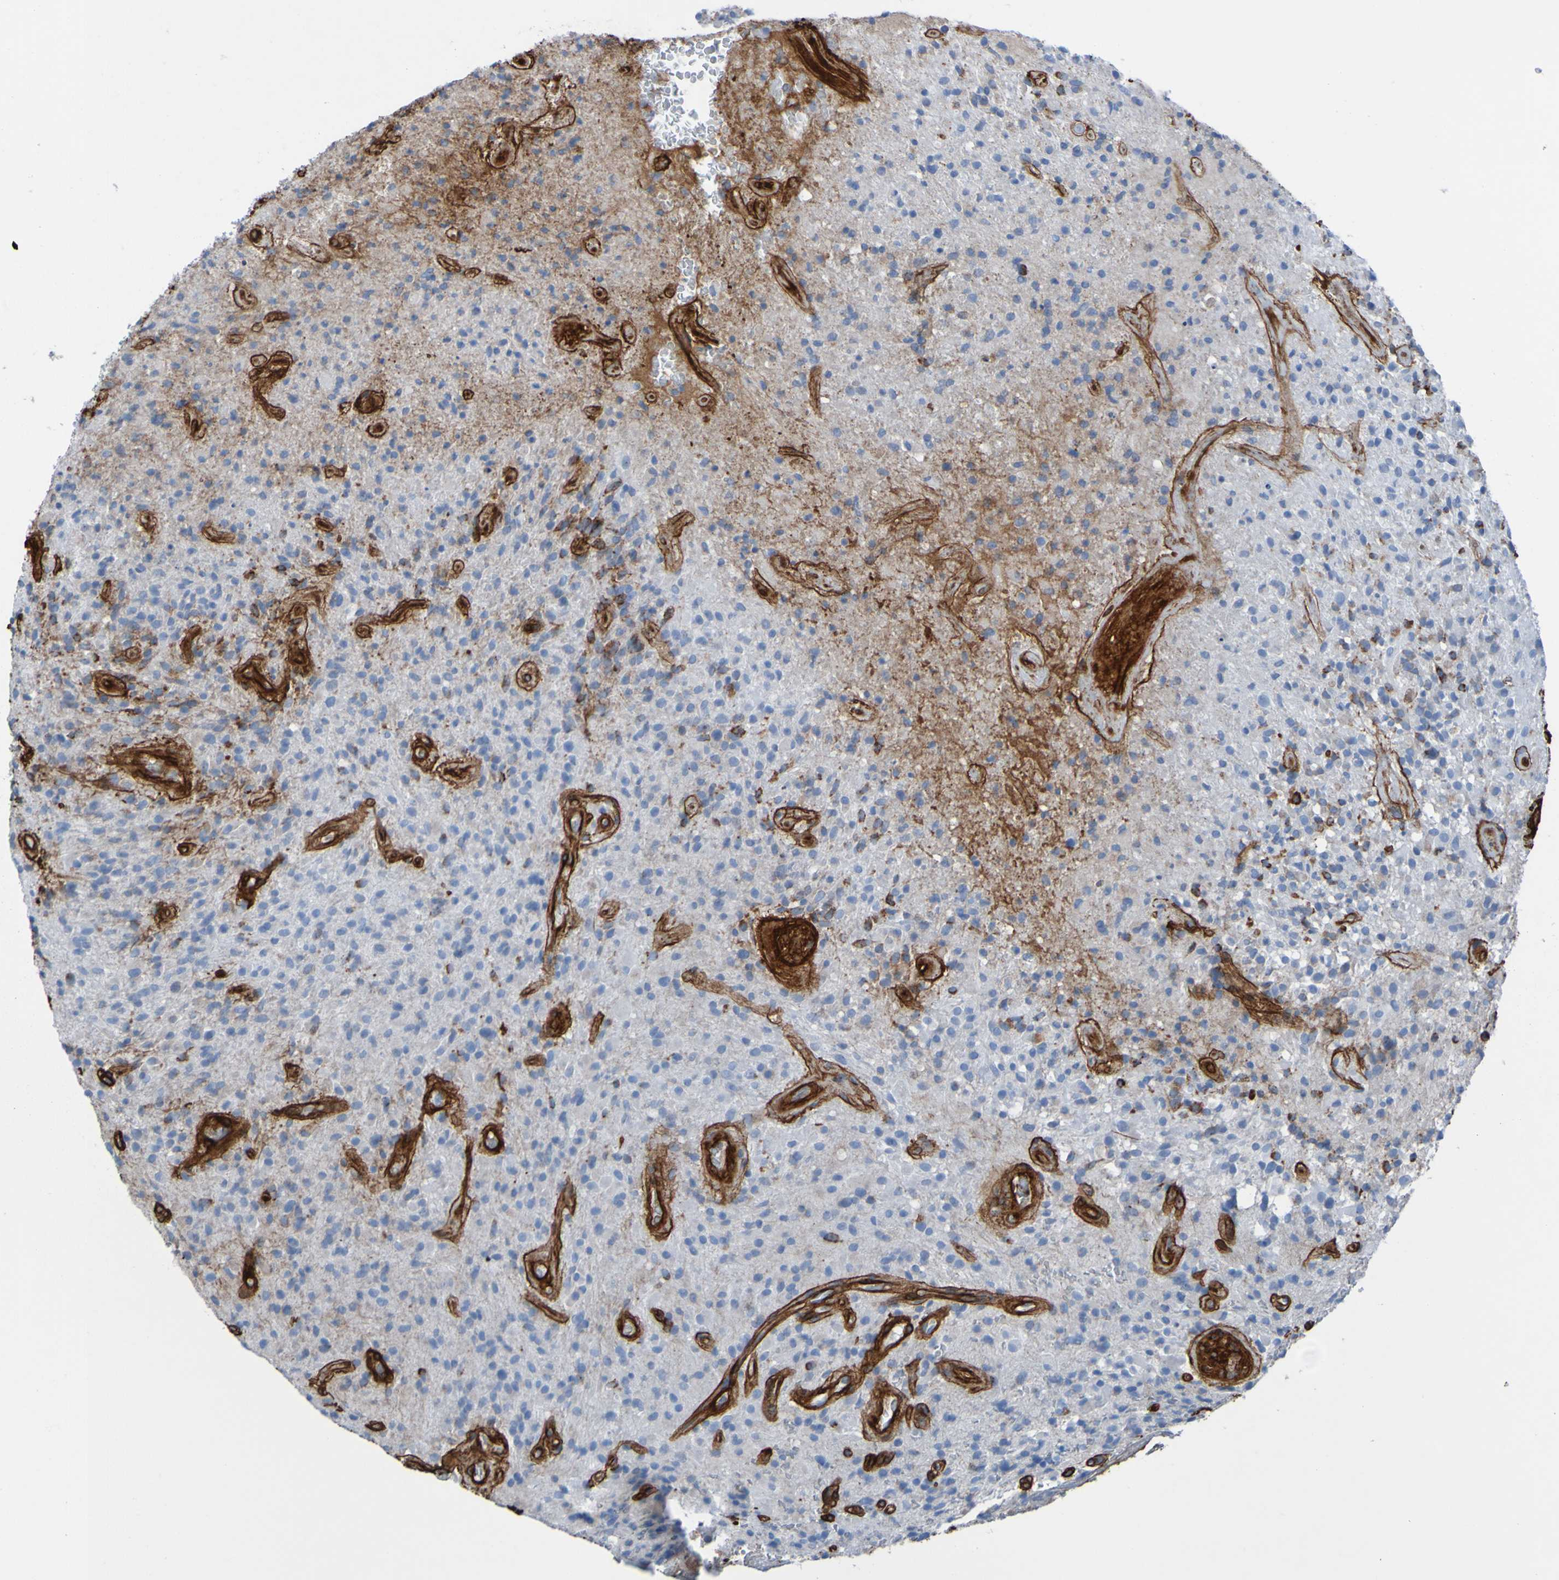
{"staining": {"intensity": "negative", "quantity": "none", "location": "none"}, "tissue": "glioma", "cell_type": "Tumor cells", "image_type": "cancer", "snomed": [{"axis": "morphology", "description": "Glioma, malignant, High grade"}, {"axis": "topography", "description": "Brain"}], "caption": "Tumor cells are negative for protein expression in human malignant high-grade glioma.", "gene": "COL4A2", "patient": {"sex": "male", "age": 71}}